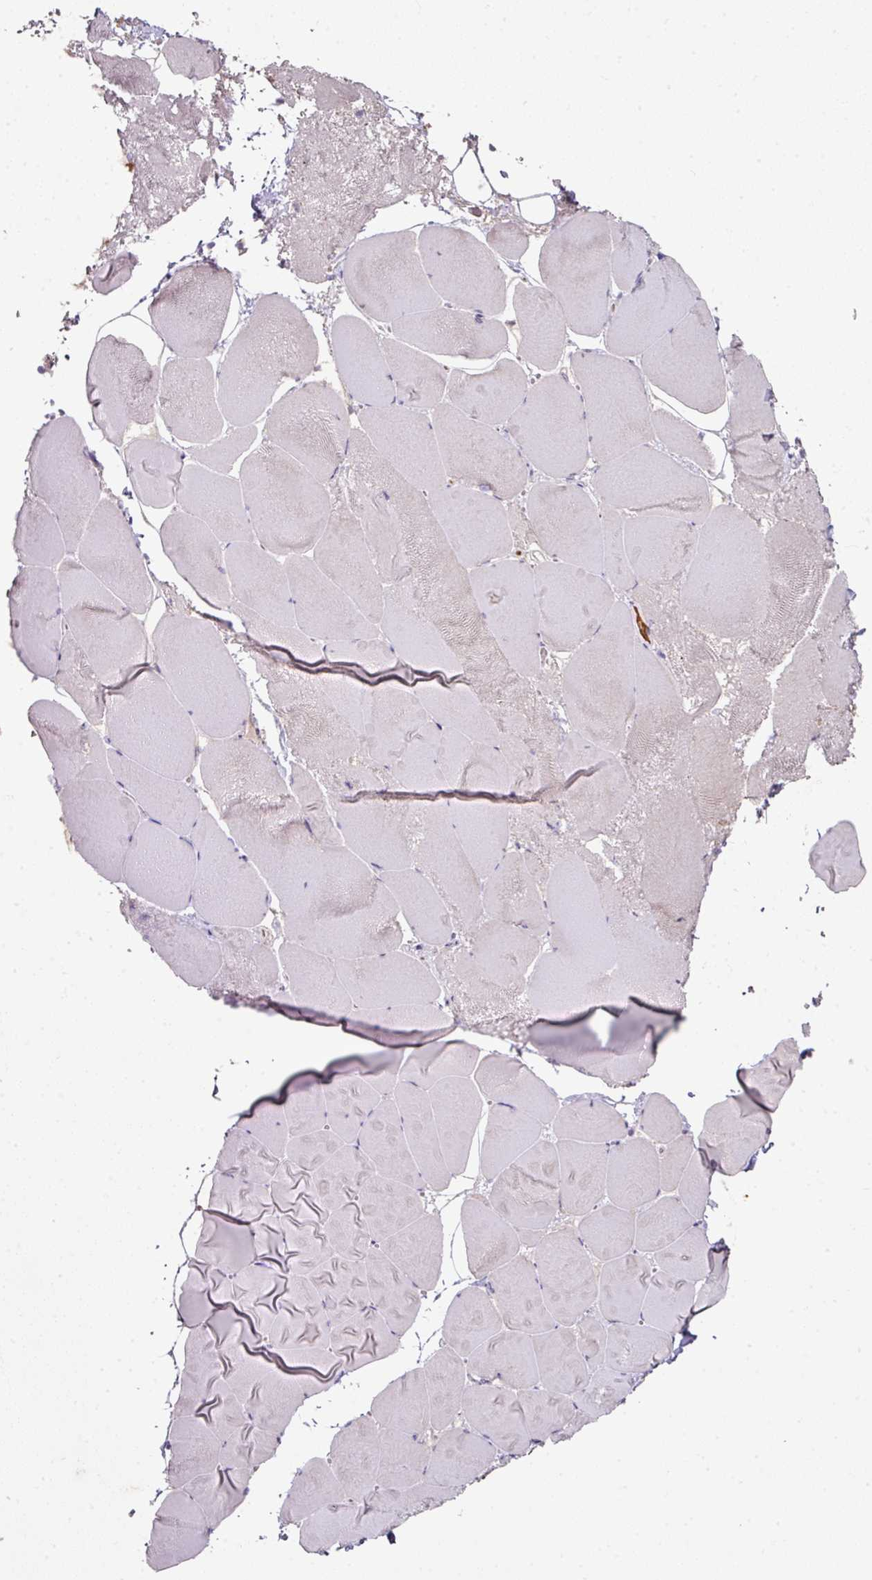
{"staining": {"intensity": "negative", "quantity": "none", "location": "none"}, "tissue": "skeletal muscle", "cell_type": "Myocytes", "image_type": "normal", "snomed": [{"axis": "morphology", "description": "Normal tissue, NOS"}, {"axis": "topography", "description": "Skeletal muscle"}], "caption": "The histopathology image demonstrates no significant staining in myocytes of skeletal muscle.", "gene": "ANKRD18A", "patient": {"sex": "female", "age": 64}}